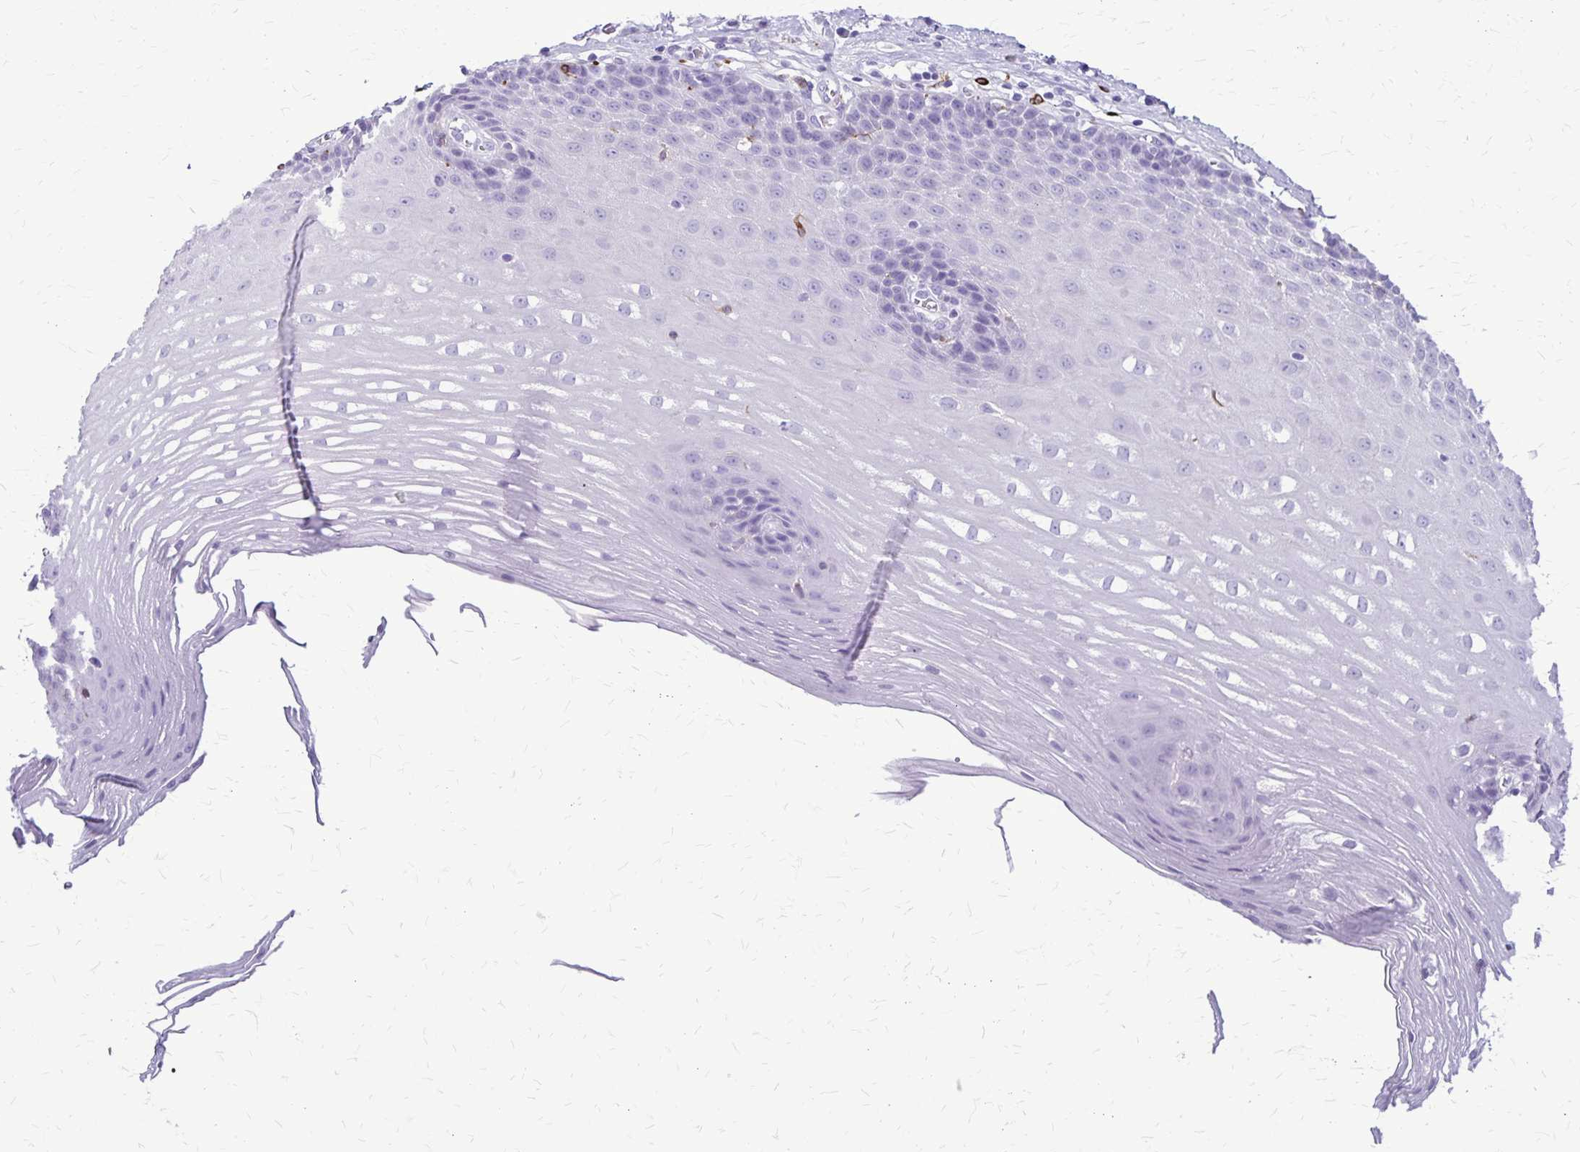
{"staining": {"intensity": "negative", "quantity": "none", "location": "none"}, "tissue": "esophagus", "cell_type": "Squamous epithelial cells", "image_type": "normal", "snomed": [{"axis": "morphology", "description": "Normal tissue, NOS"}, {"axis": "topography", "description": "Esophagus"}], "caption": "The photomicrograph reveals no significant positivity in squamous epithelial cells of esophagus. Nuclei are stained in blue.", "gene": "RTN1", "patient": {"sex": "male", "age": 62}}